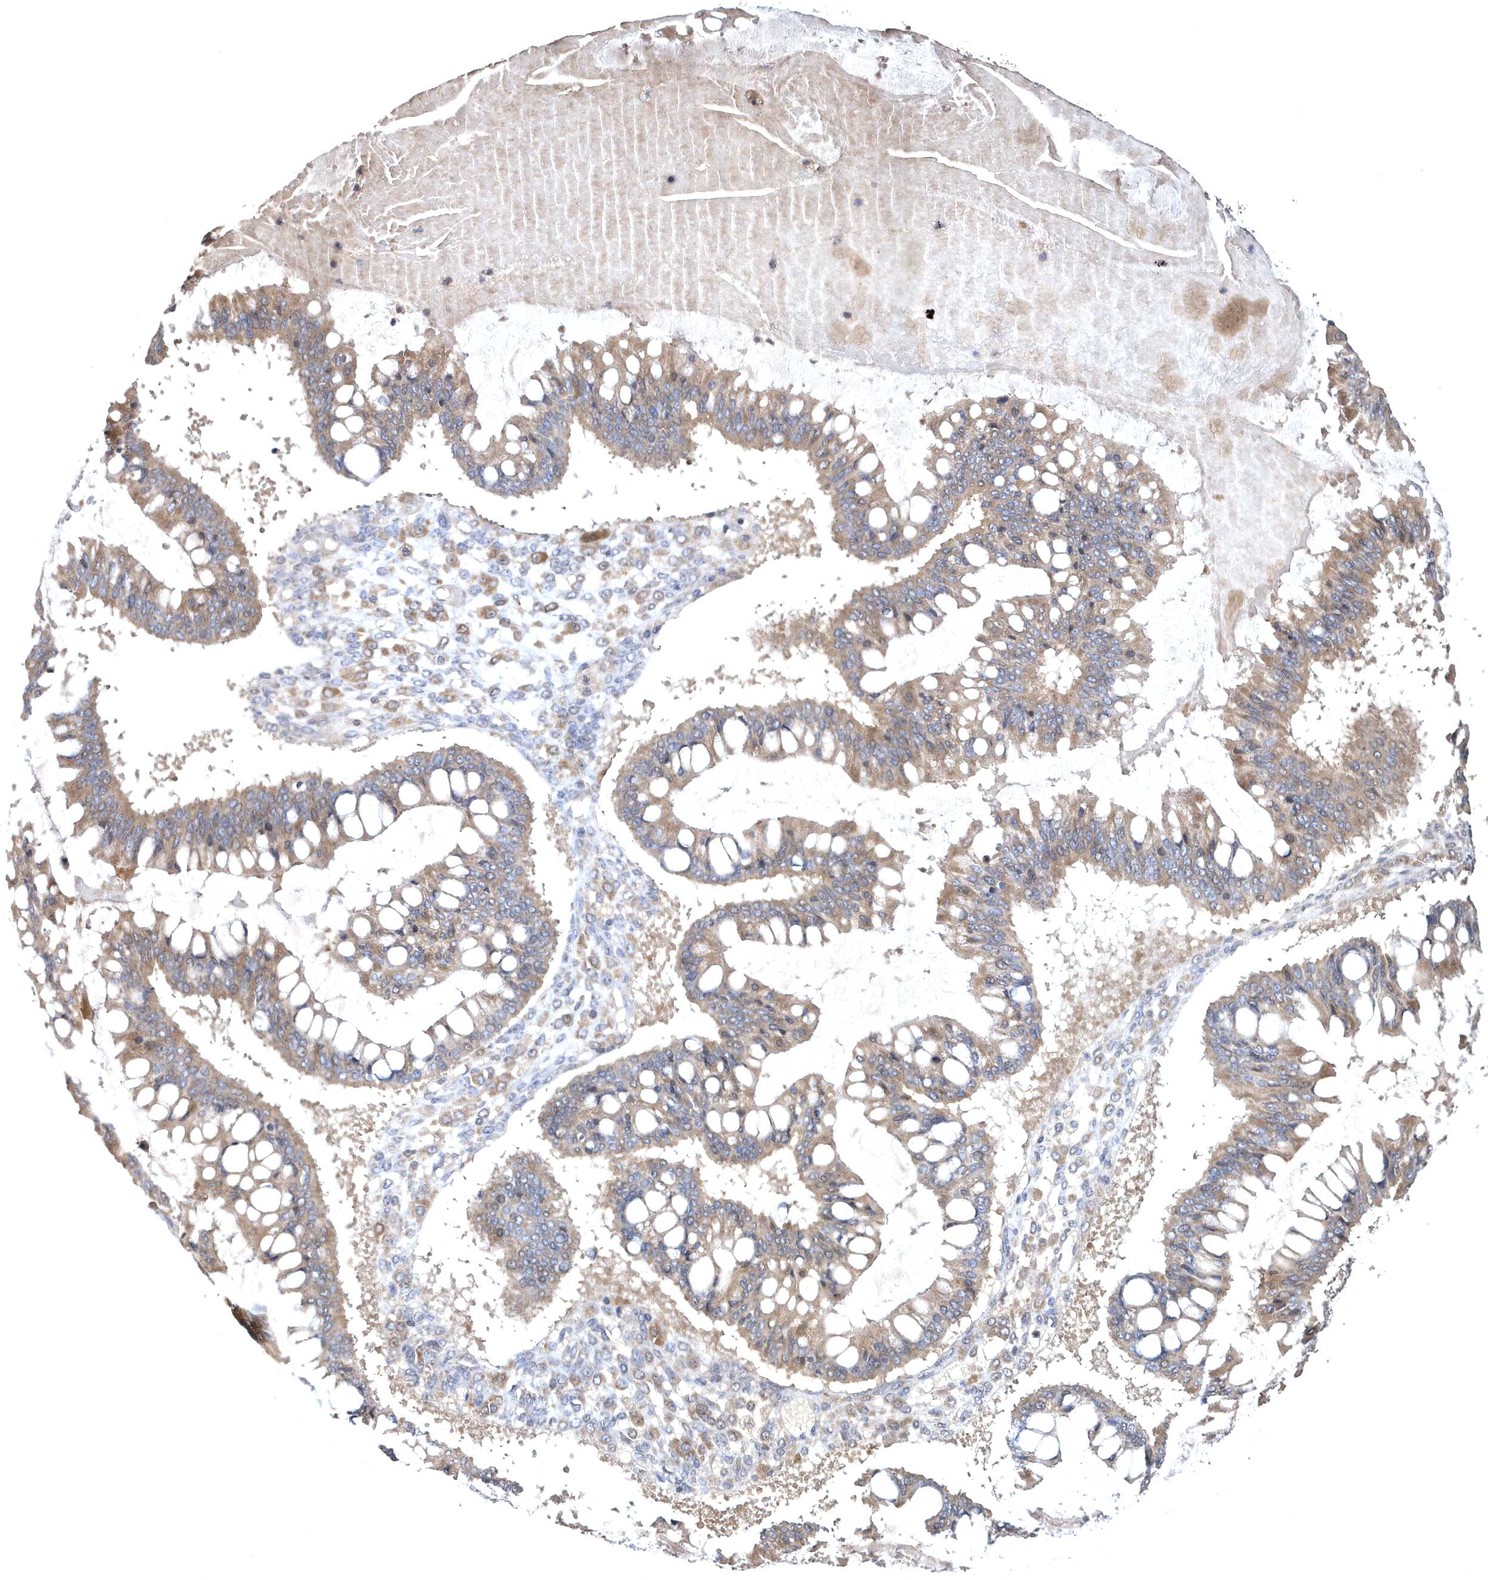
{"staining": {"intensity": "moderate", "quantity": ">75%", "location": "cytoplasmic/membranous"}, "tissue": "ovarian cancer", "cell_type": "Tumor cells", "image_type": "cancer", "snomed": [{"axis": "morphology", "description": "Cystadenocarcinoma, mucinous, NOS"}, {"axis": "topography", "description": "Ovary"}], "caption": "Immunohistochemistry (DAB (3,3'-diaminobenzidine)) staining of ovarian cancer exhibits moderate cytoplasmic/membranous protein expression in about >75% of tumor cells.", "gene": "HMGCS1", "patient": {"sex": "female", "age": 73}}